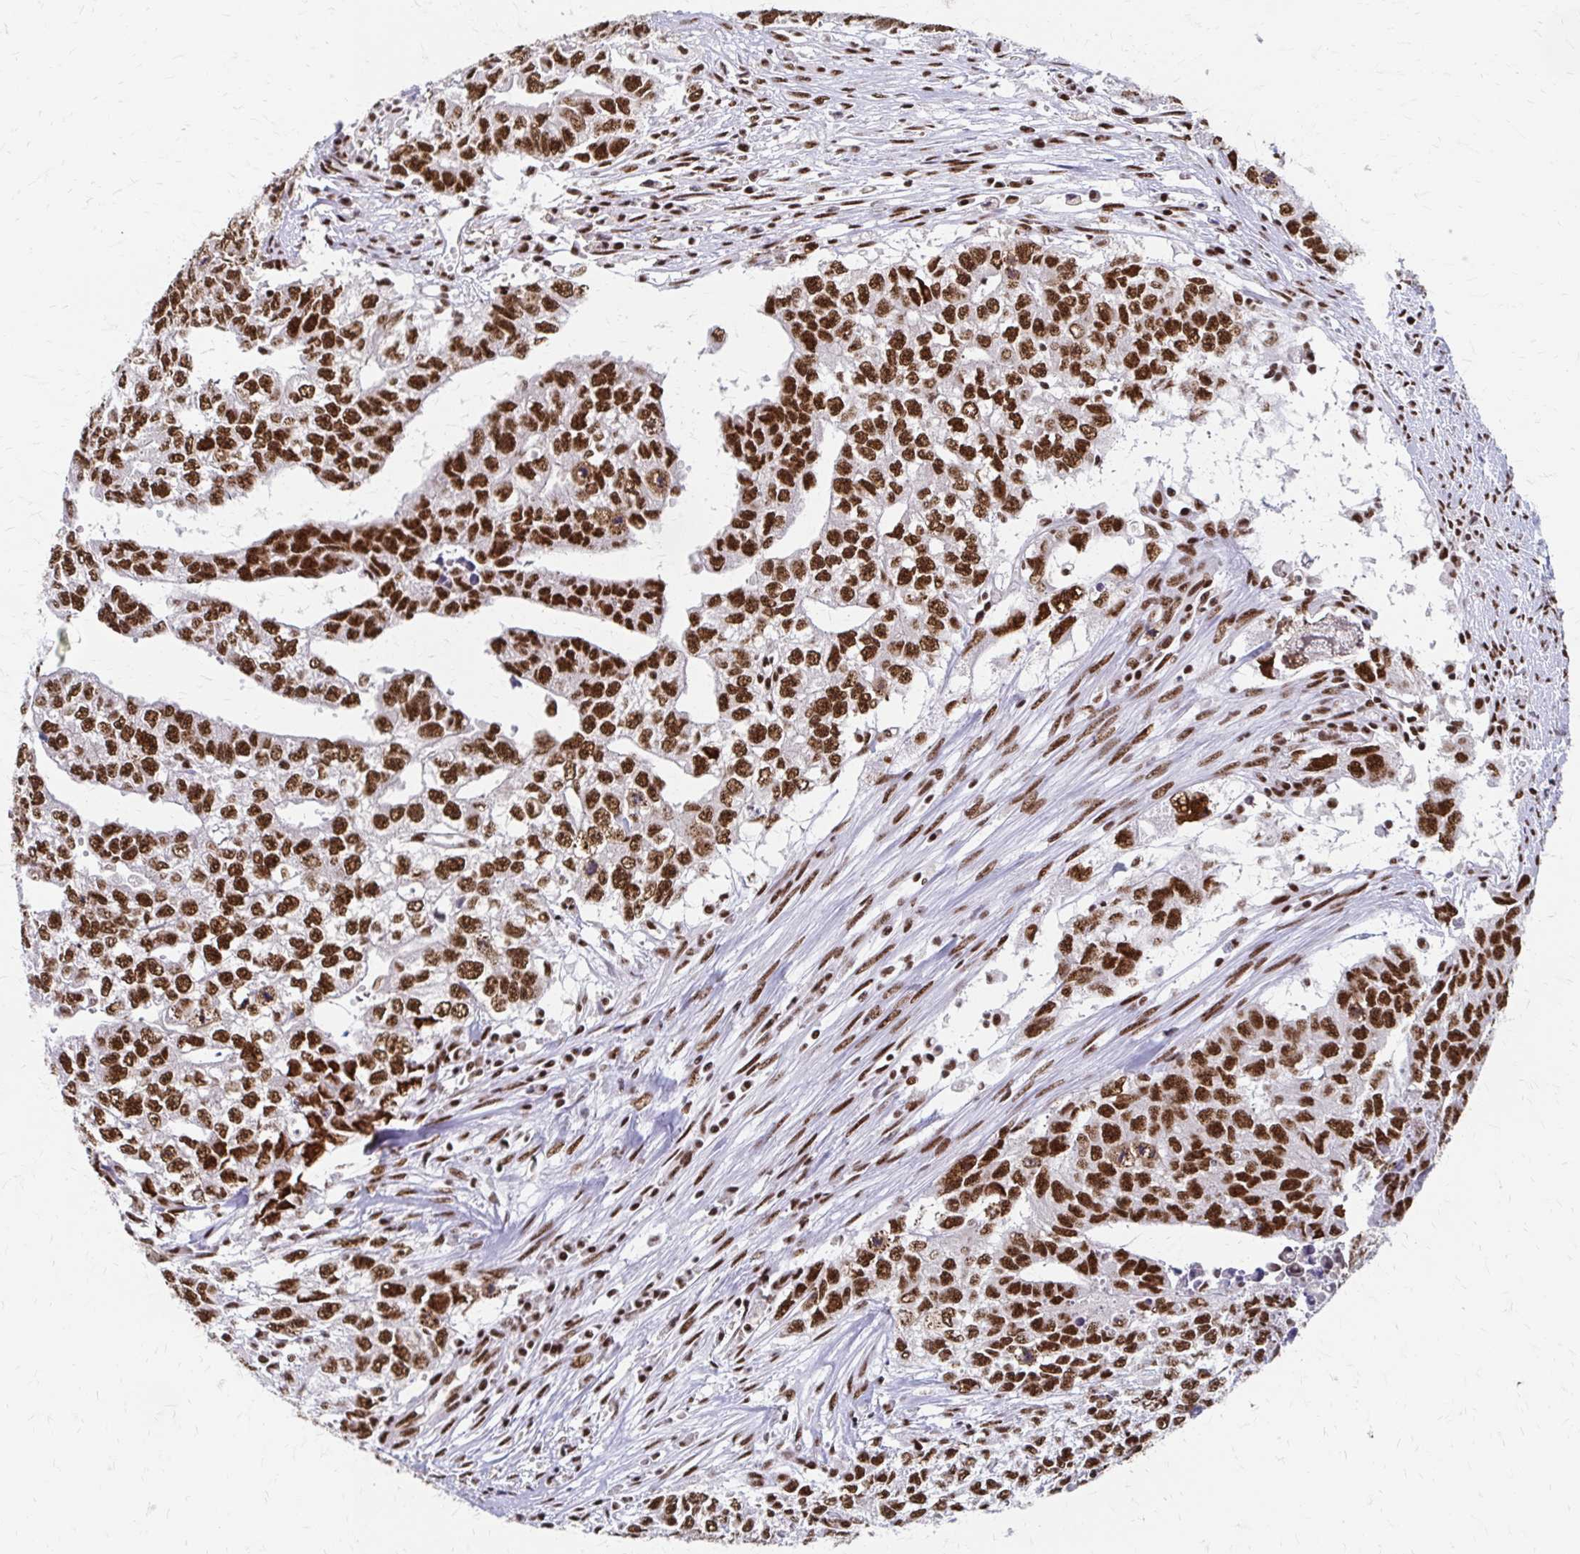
{"staining": {"intensity": "strong", "quantity": ">75%", "location": "nuclear"}, "tissue": "testis cancer", "cell_type": "Tumor cells", "image_type": "cancer", "snomed": [{"axis": "morphology", "description": "Carcinoma, Embryonal, NOS"}, {"axis": "morphology", "description": "Teratoma, malignant, NOS"}, {"axis": "topography", "description": "Testis"}], "caption": "DAB (3,3'-diaminobenzidine) immunohistochemical staining of testis cancer (embryonal carcinoma) exhibits strong nuclear protein positivity in approximately >75% of tumor cells.", "gene": "CNKSR3", "patient": {"sex": "male", "age": 24}}